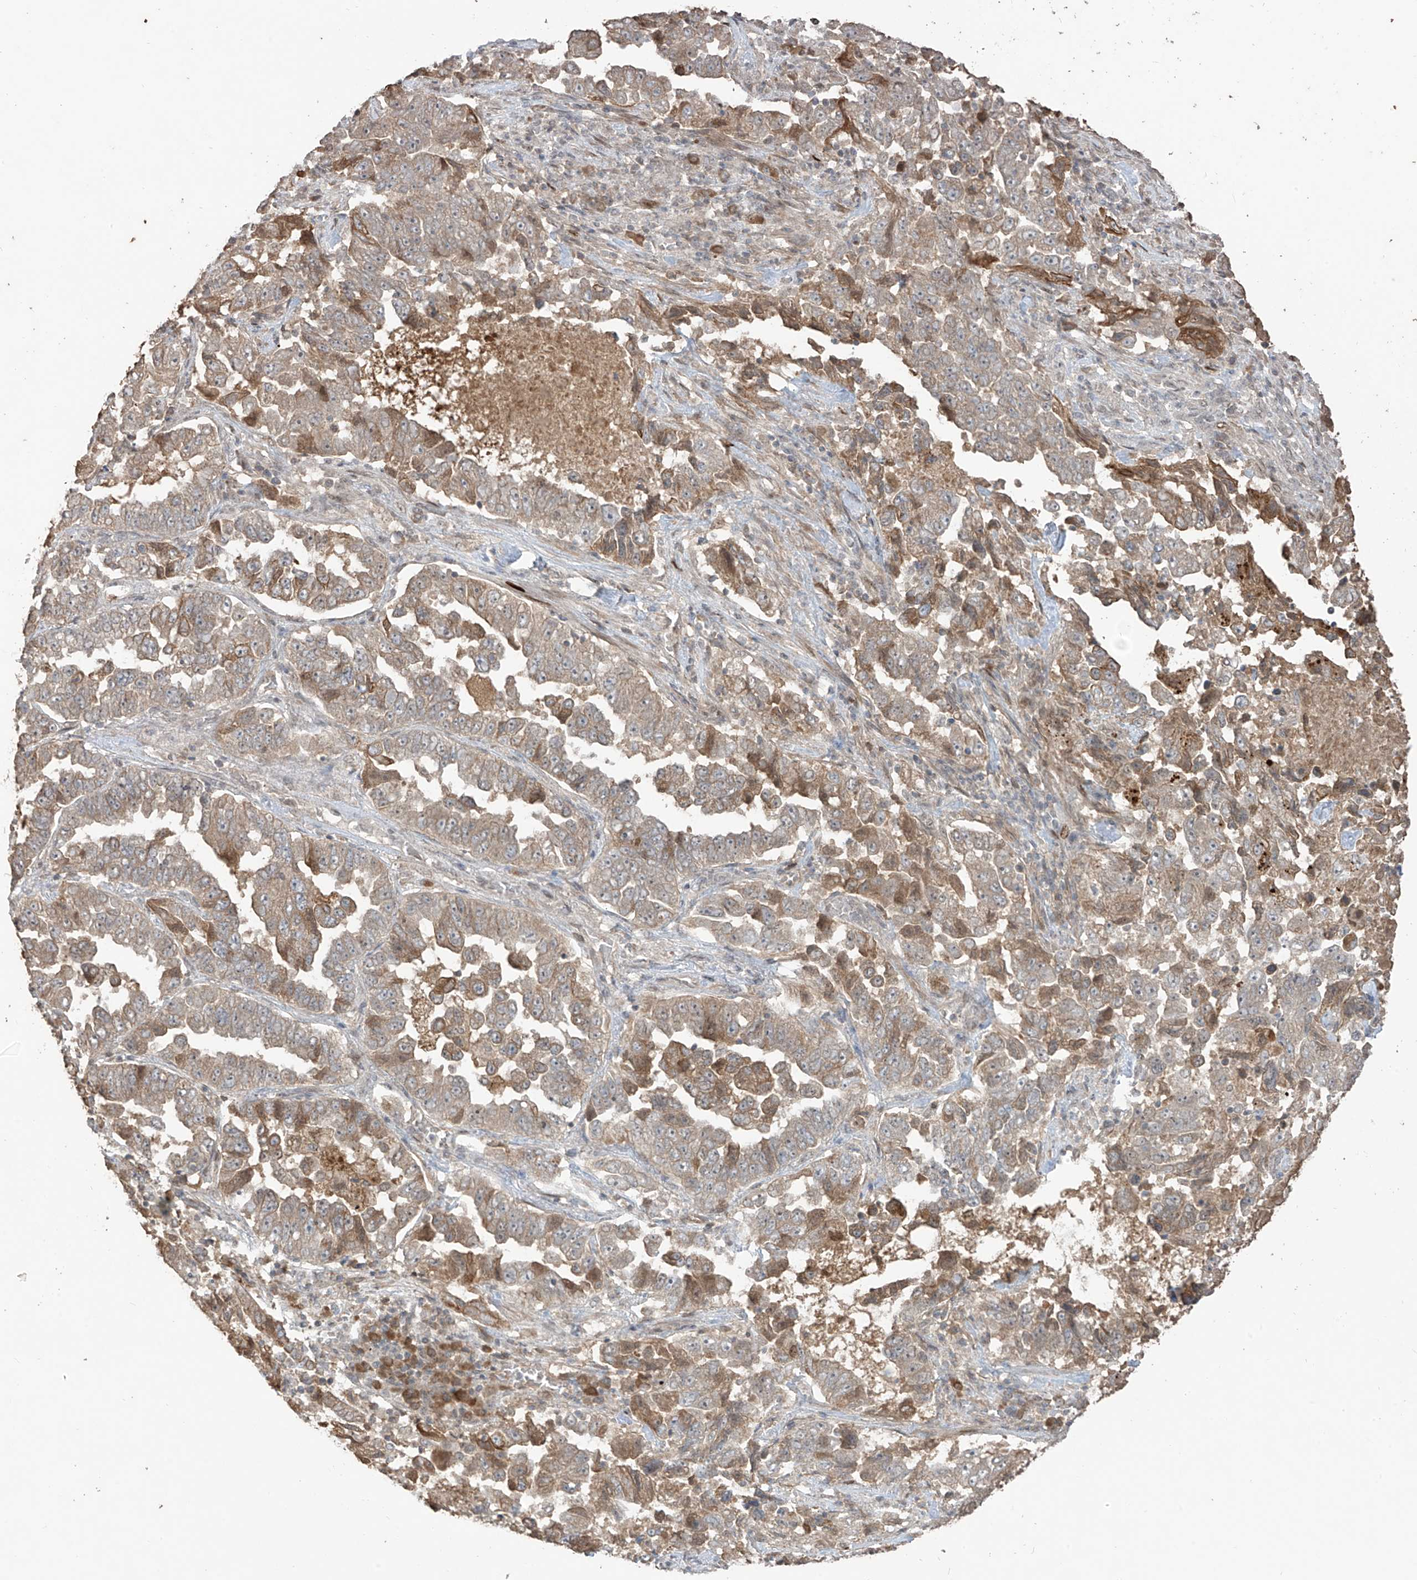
{"staining": {"intensity": "moderate", "quantity": "<25%", "location": "cytoplasmic/membranous"}, "tissue": "lung cancer", "cell_type": "Tumor cells", "image_type": "cancer", "snomed": [{"axis": "morphology", "description": "Adenocarcinoma, NOS"}, {"axis": "topography", "description": "Lung"}], "caption": "DAB (3,3'-diaminobenzidine) immunohistochemical staining of lung cancer shows moderate cytoplasmic/membranous protein staining in approximately <25% of tumor cells. (DAB (3,3'-diaminobenzidine) IHC, brown staining for protein, blue staining for nuclei).", "gene": "COLGALT2", "patient": {"sex": "female", "age": 51}}